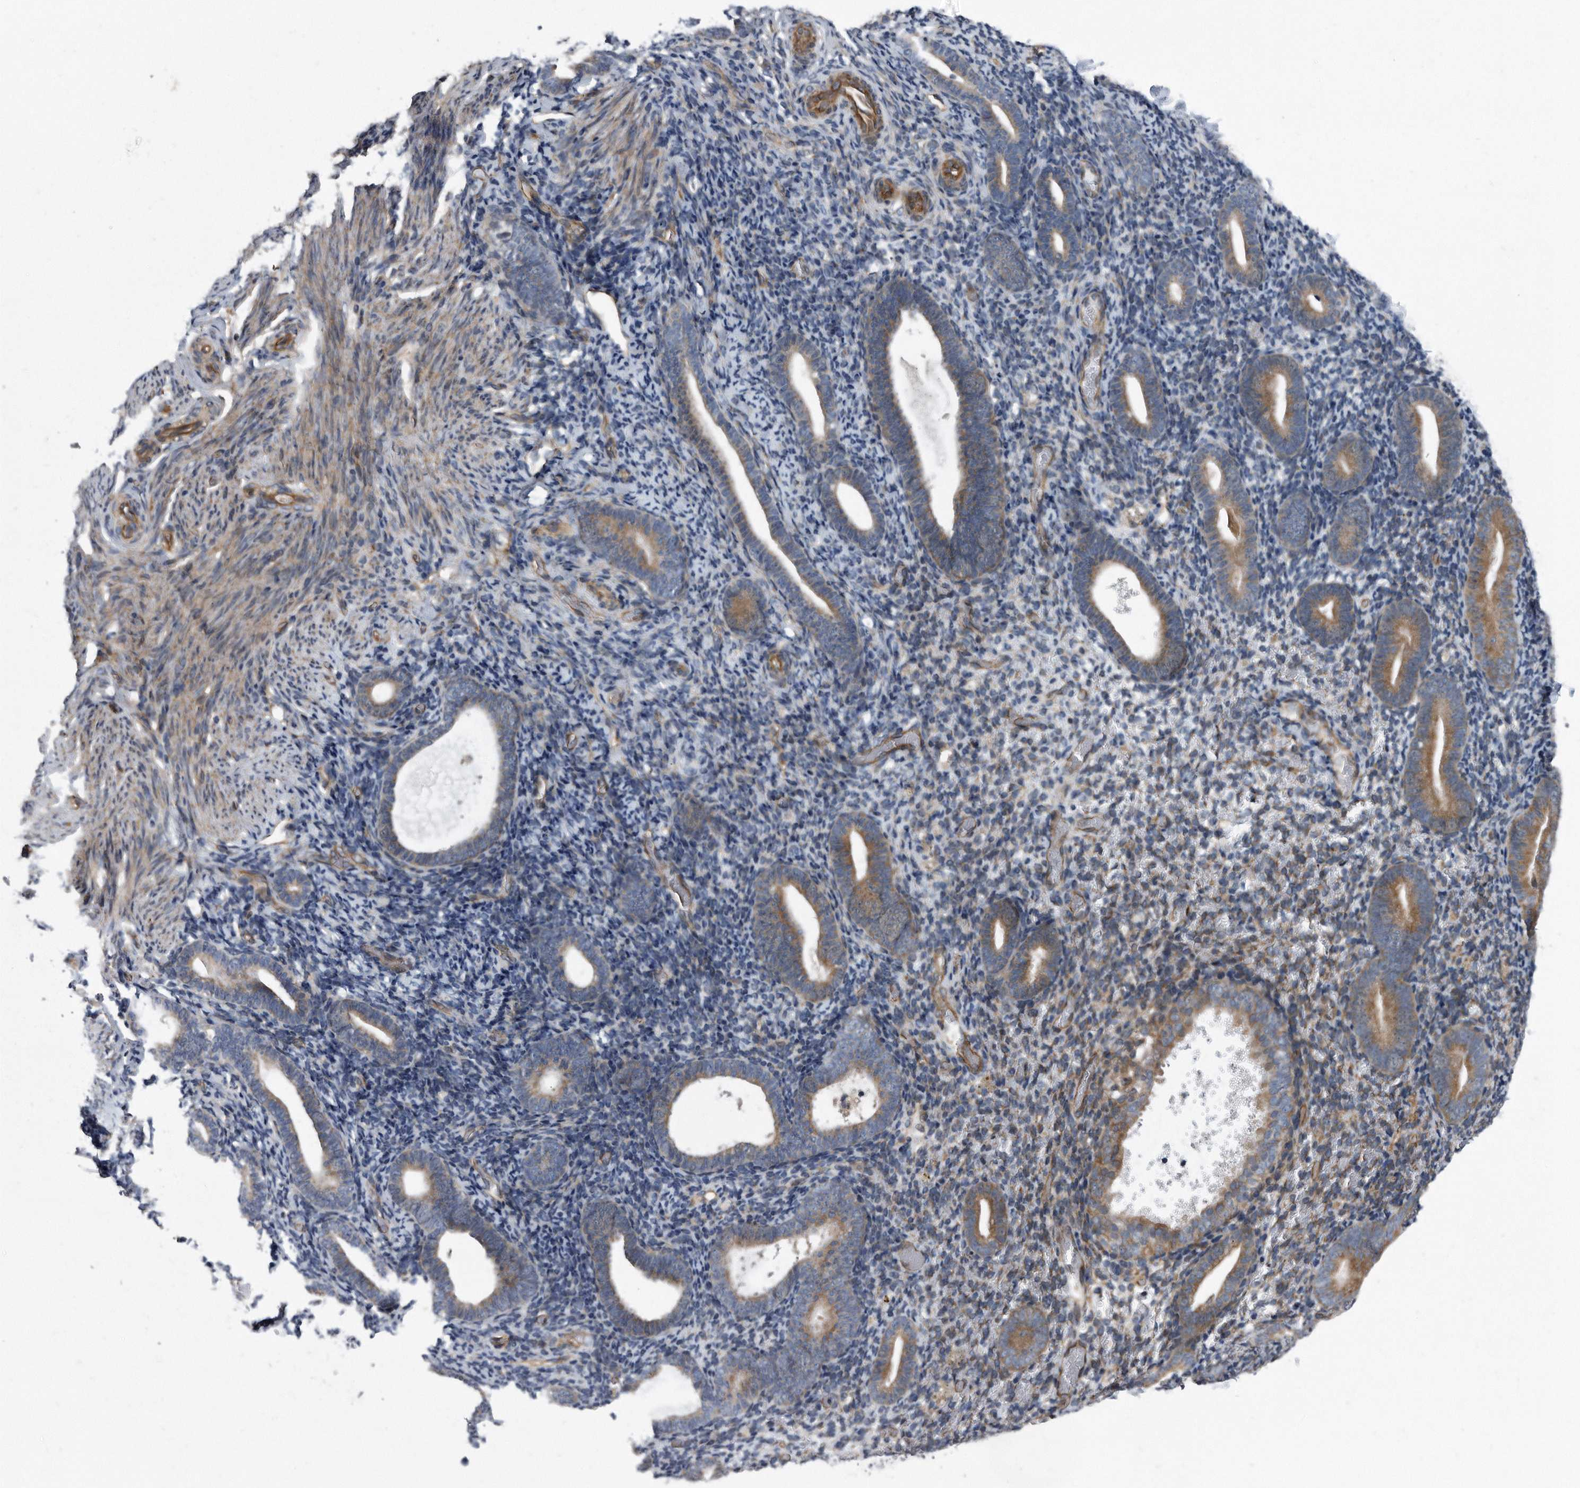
{"staining": {"intensity": "negative", "quantity": "none", "location": "none"}, "tissue": "endometrium", "cell_type": "Cells in endometrial stroma", "image_type": "normal", "snomed": [{"axis": "morphology", "description": "Normal tissue, NOS"}, {"axis": "topography", "description": "Endometrium"}], "caption": "IHC of unremarkable endometrium reveals no expression in cells in endometrial stroma. (DAB (3,3'-diaminobenzidine) immunohistochemistry (IHC) with hematoxylin counter stain).", "gene": "ARMCX1", "patient": {"sex": "female", "age": 51}}